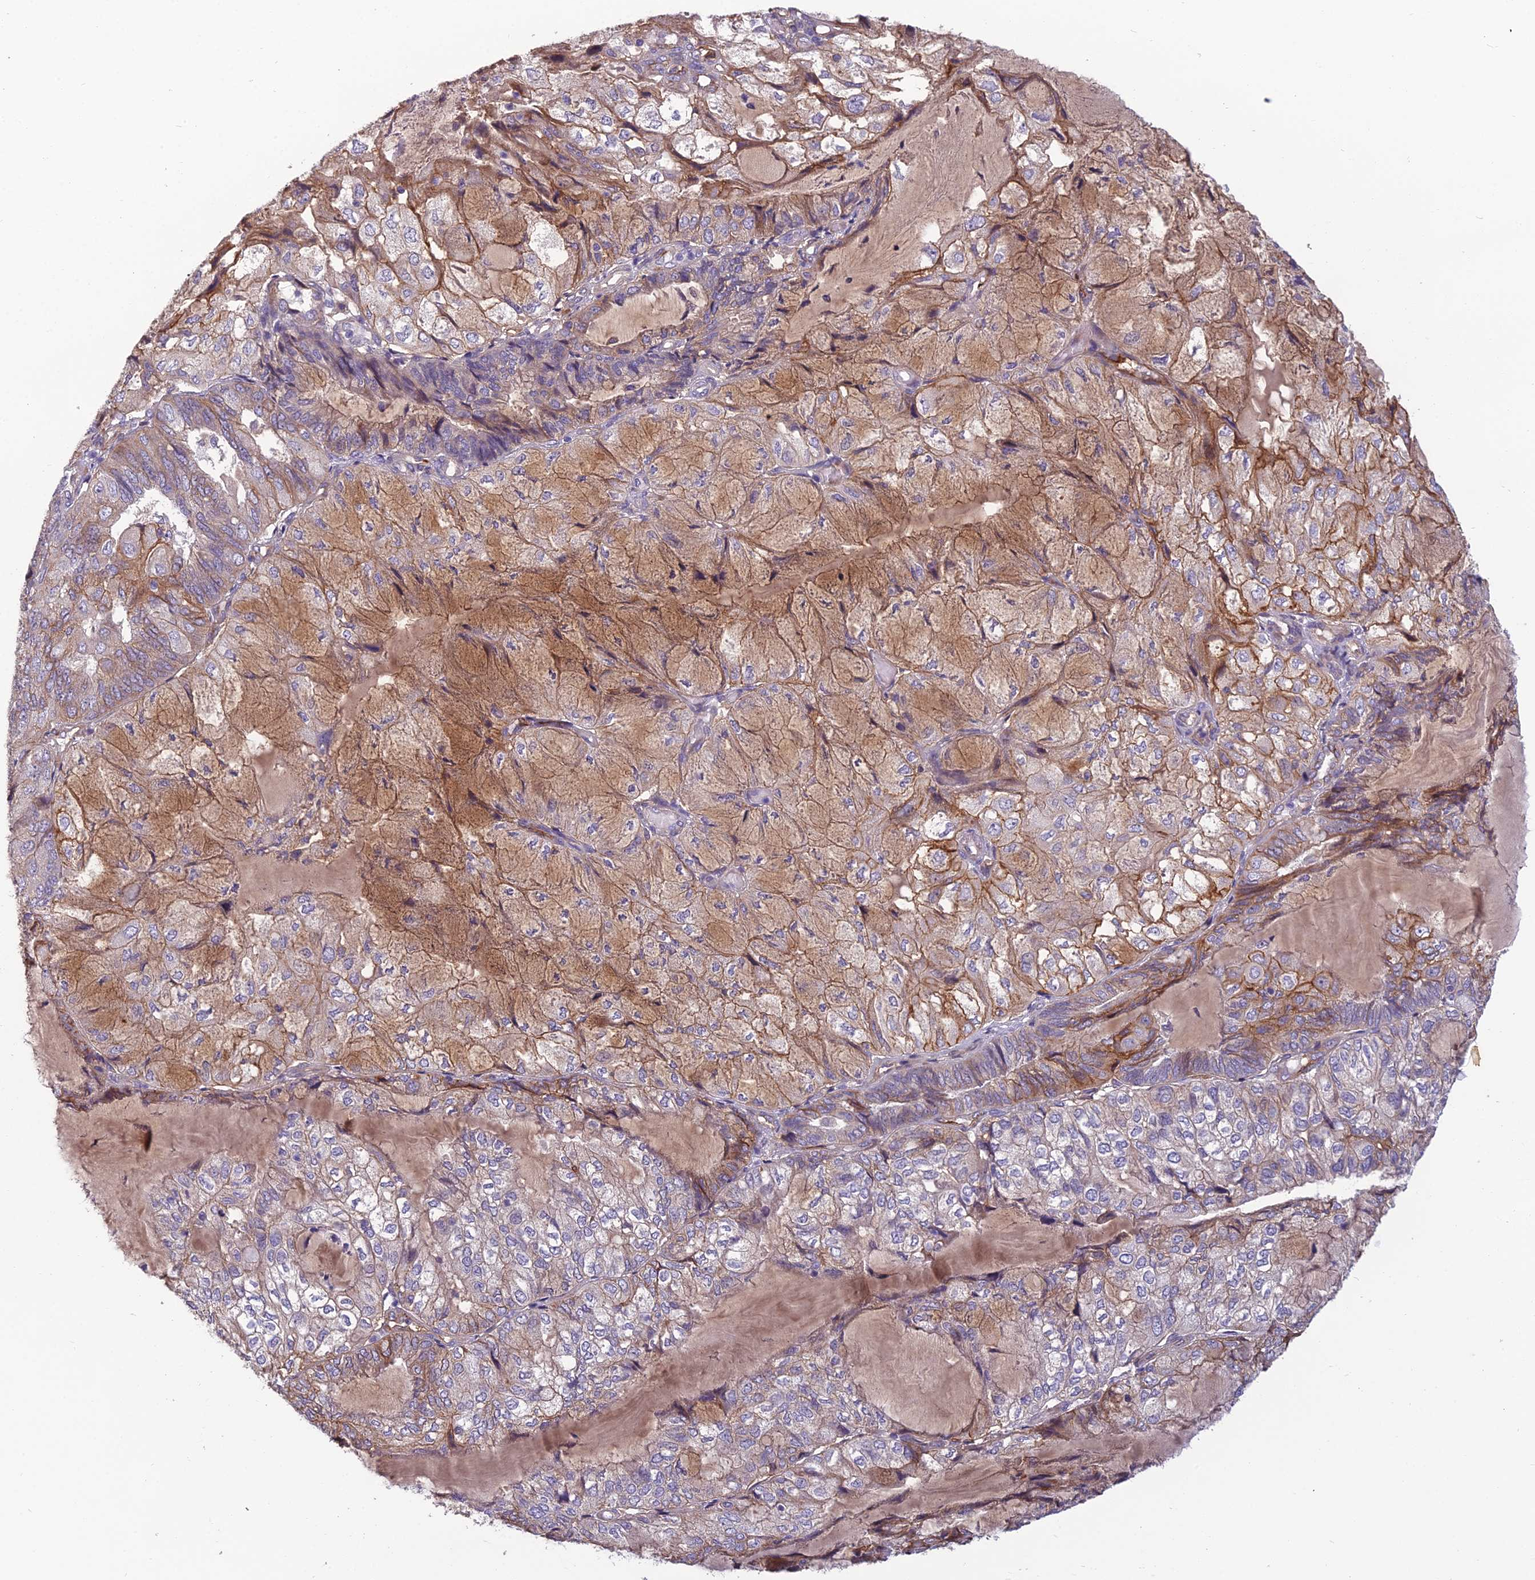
{"staining": {"intensity": "moderate", "quantity": "25%-75%", "location": "cytoplasmic/membranous"}, "tissue": "endometrial cancer", "cell_type": "Tumor cells", "image_type": "cancer", "snomed": [{"axis": "morphology", "description": "Adenocarcinoma, NOS"}, {"axis": "topography", "description": "Endometrium"}], "caption": "Endometrial adenocarcinoma stained with immunohistochemistry demonstrates moderate cytoplasmic/membranous expression in about 25%-75% of tumor cells.", "gene": "TSPAN15", "patient": {"sex": "female", "age": 81}}